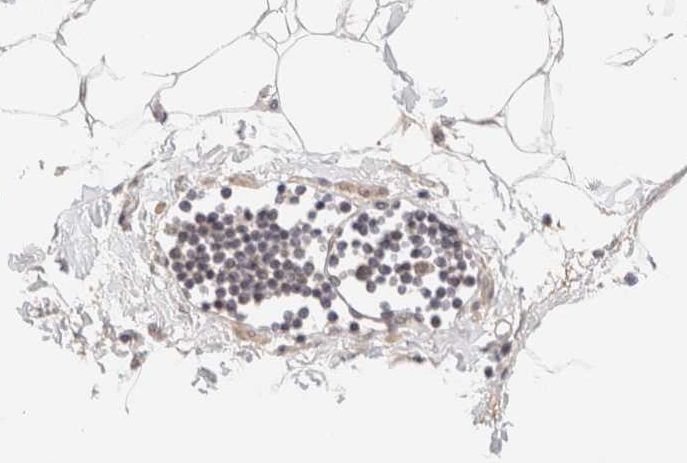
{"staining": {"intensity": "weak", "quantity": "25%-75%", "location": "cytoplasmic/membranous"}, "tissue": "adipose tissue", "cell_type": "Adipocytes", "image_type": "normal", "snomed": [{"axis": "morphology", "description": "Normal tissue, NOS"}, {"axis": "morphology", "description": "Adenocarcinoma, NOS"}, {"axis": "topography", "description": "Colon"}, {"axis": "topography", "description": "Peripheral nerve tissue"}], "caption": "Immunohistochemistry of unremarkable human adipose tissue reveals low levels of weak cytoplasmic/membranous staining in about 25%-75% of adipocytes. The staining was performed using DAB (3,3'-diaminobenzidine) to visualize the protein expression in brown, while the nuclei were stained in blue with hematoxylin (Magnification: 20x).", "gene": "BRPF3", "patient": {"sex": "male", "age": 14}}